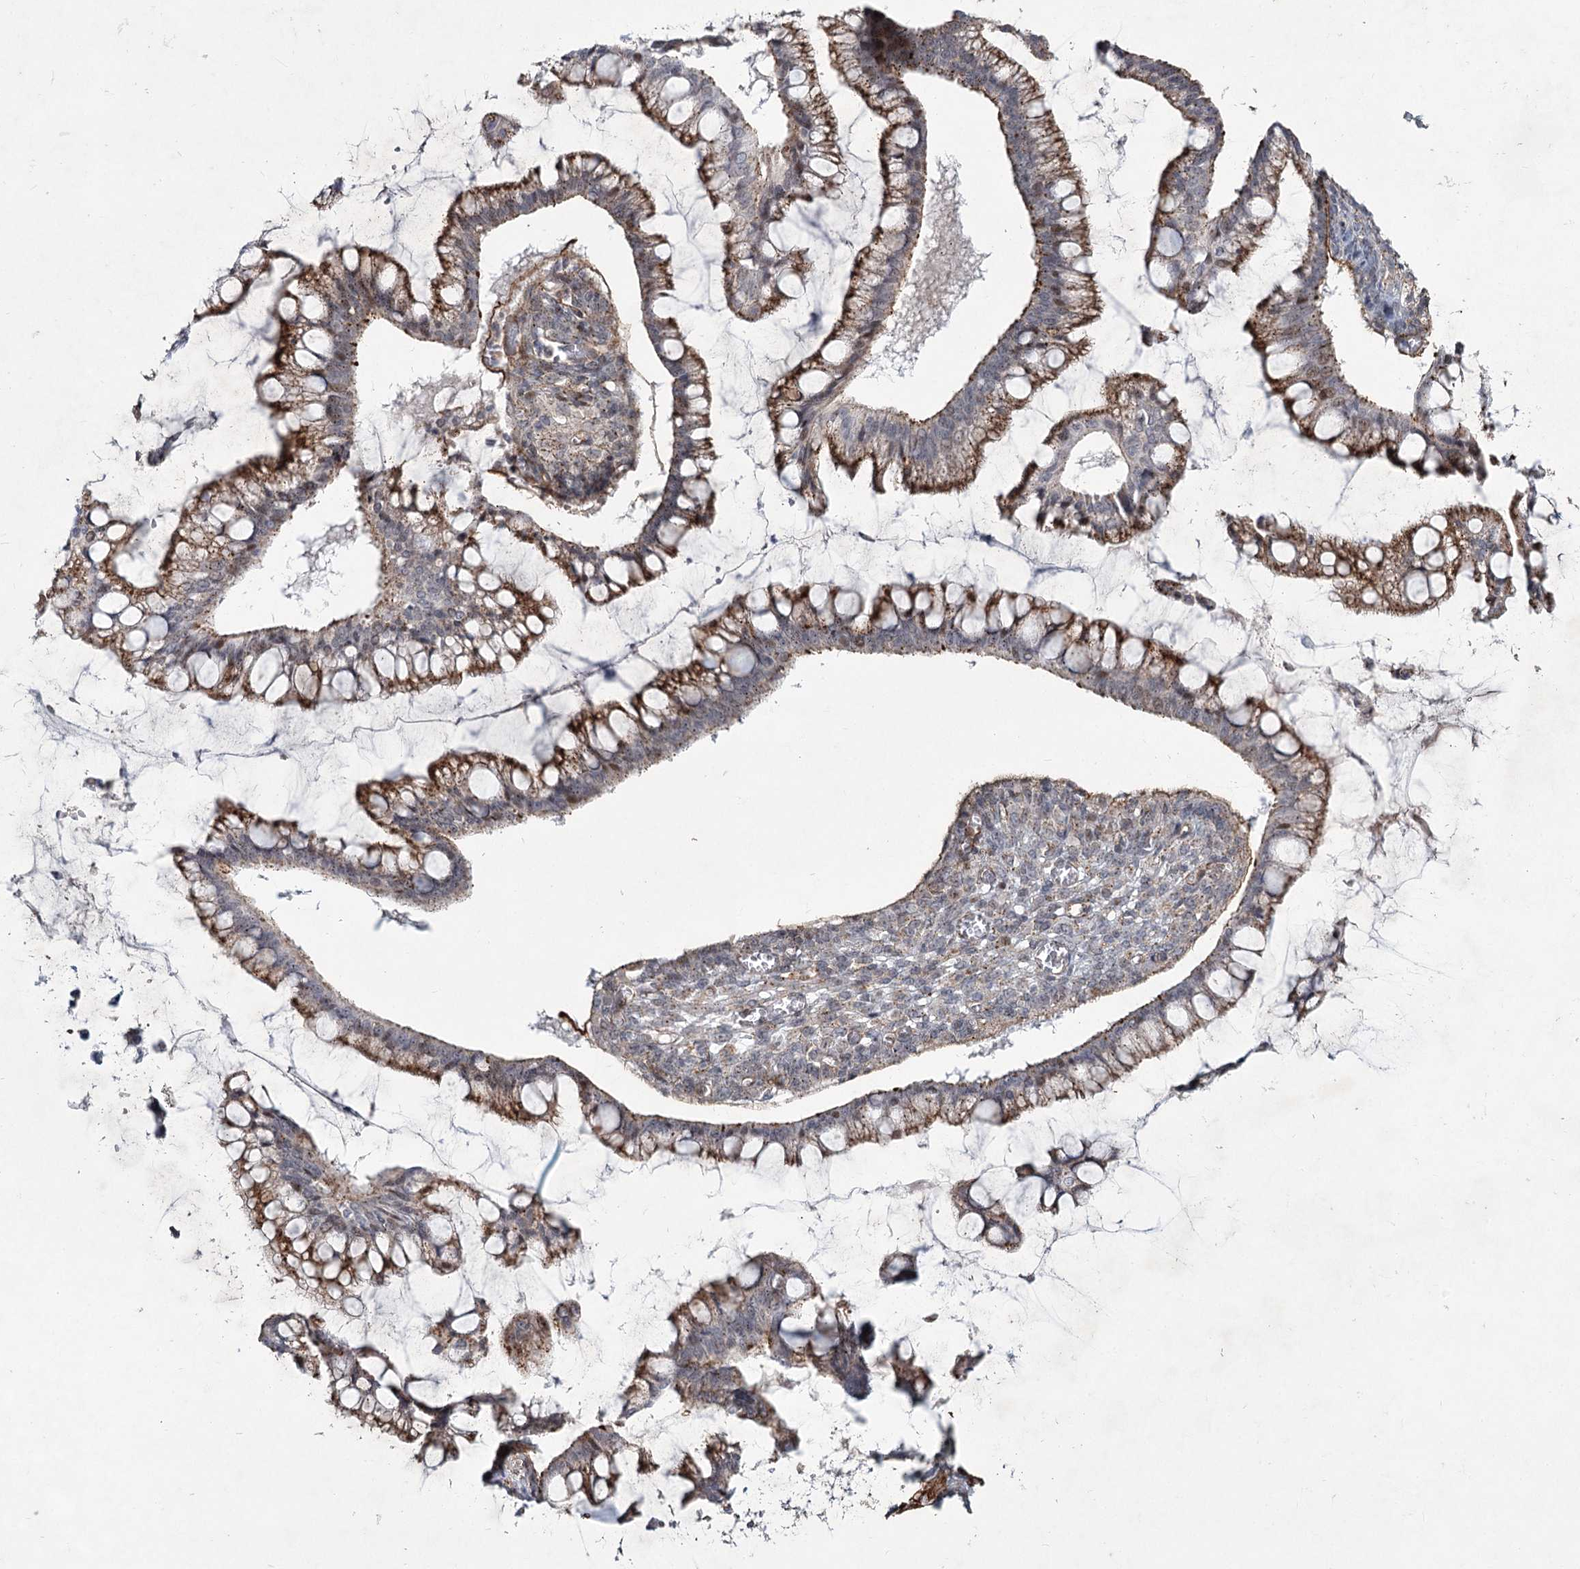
{"staining": {"intensity": "moderate", "quantity": ">75%", "location": "cytoplasmic/membranous"}, "tissue": "ovarian cancer", "cell_type": "Tumor cells", "image_type": "cancer", "snomed": [{"axis": "morphology", "description": "Cystadenocarcinoma, mucinous, NOS"}, {"axis": "topography", "description": "Ovary"}], "caption": "This micrograph displays immunohistochemistry (IHC) staining of ovarian cancer, with medium moderate cytoplasmic/membranous staining in about >75% of tumor cells.", "gene": "ATL2", "patient": {"sex": "female", "age": 73}}